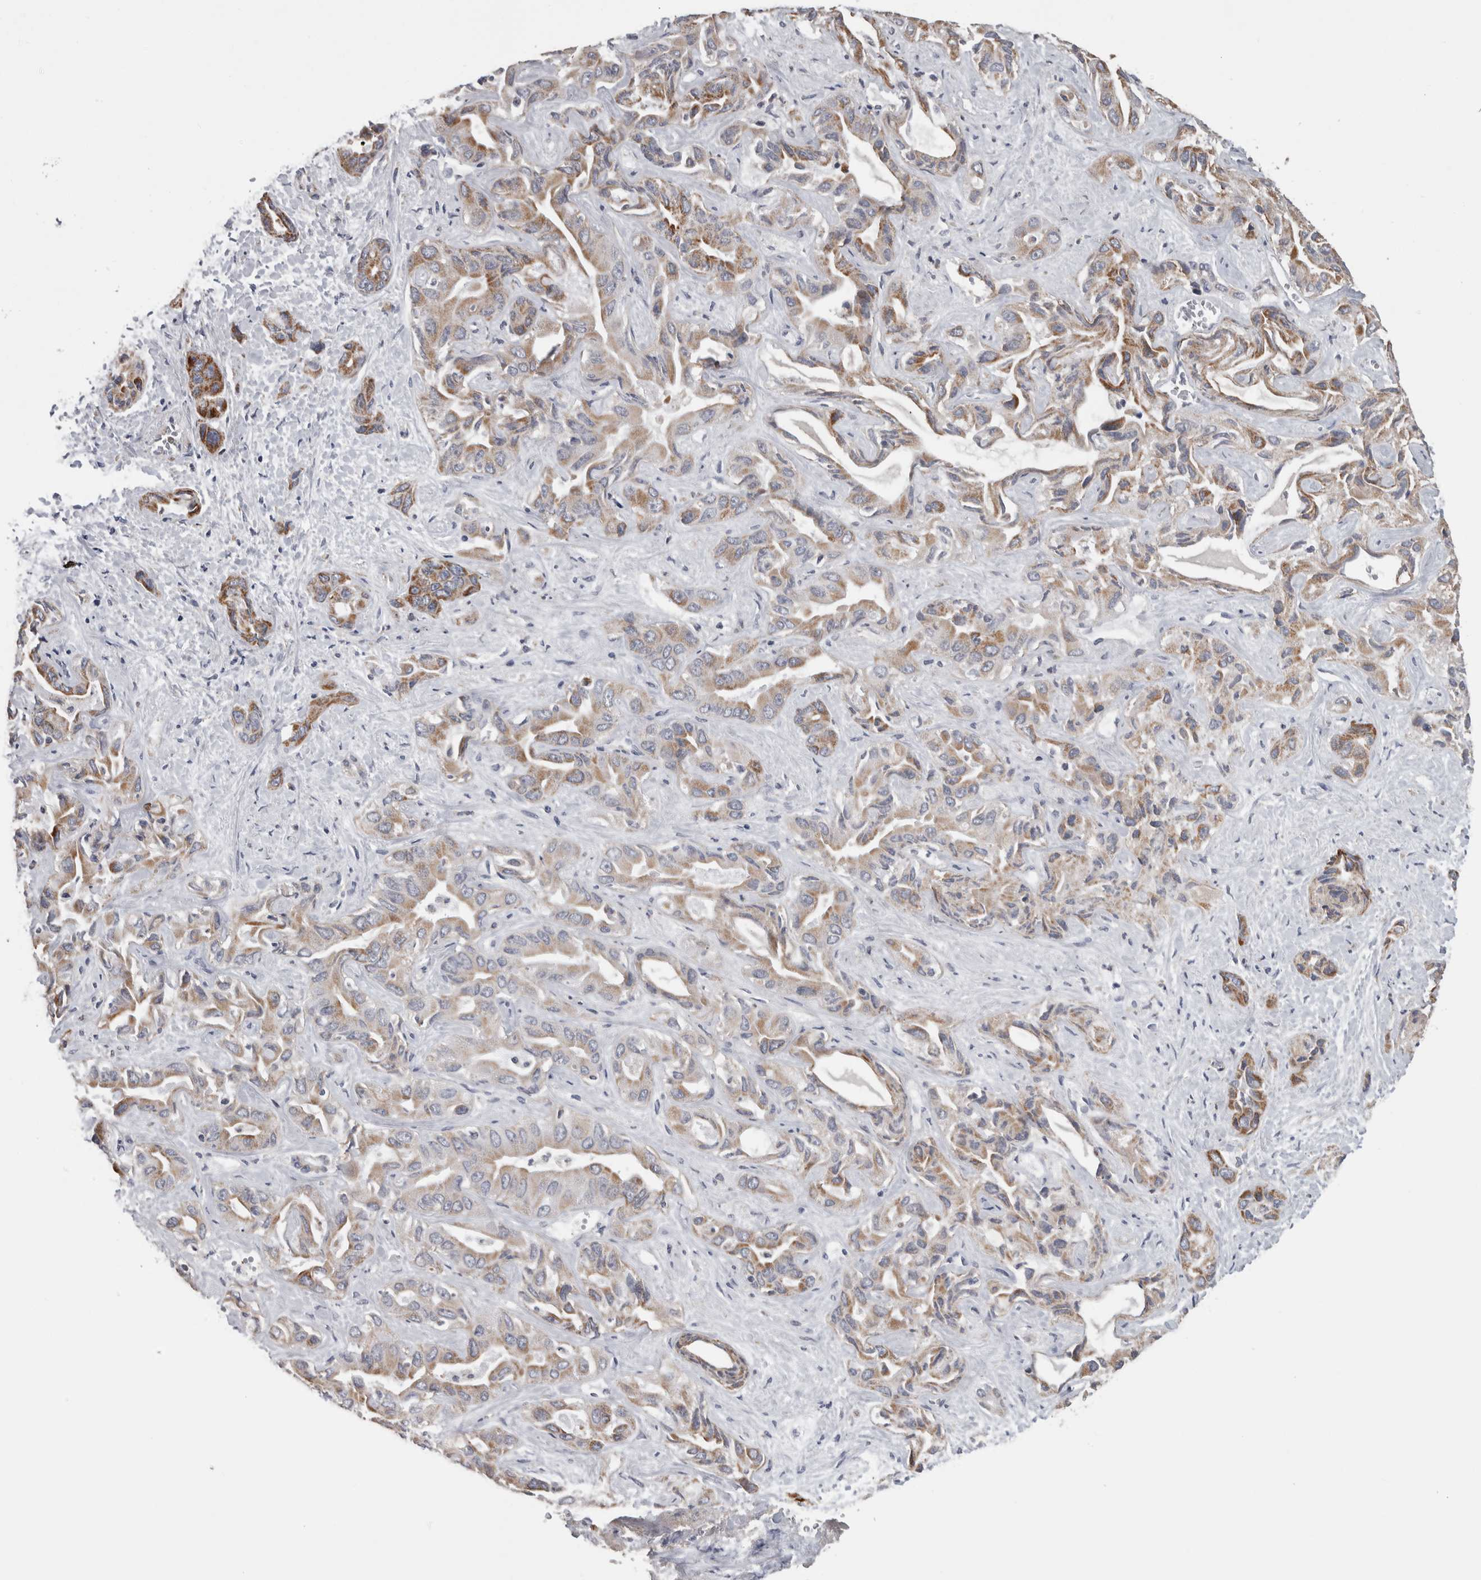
{"staining": {"intensity": "moderate", "quantity": ">75%", "location": "cytoplasmic/membranous"}, "tissue": "liver cancer", "cell_type": "Tumor cells", "image_type": "cancer", "snomed": [{"axis": "morphology", "description": "Cholangiocarcinoma"}, {"axis": "topography", "description": "Liver"}], "caption": "Human liver cancer stained with a protein marker demonstrates moderate staining in tumor cells.", "gene": "OR2K2", "patient": {"sex": "female", "age": 52}}